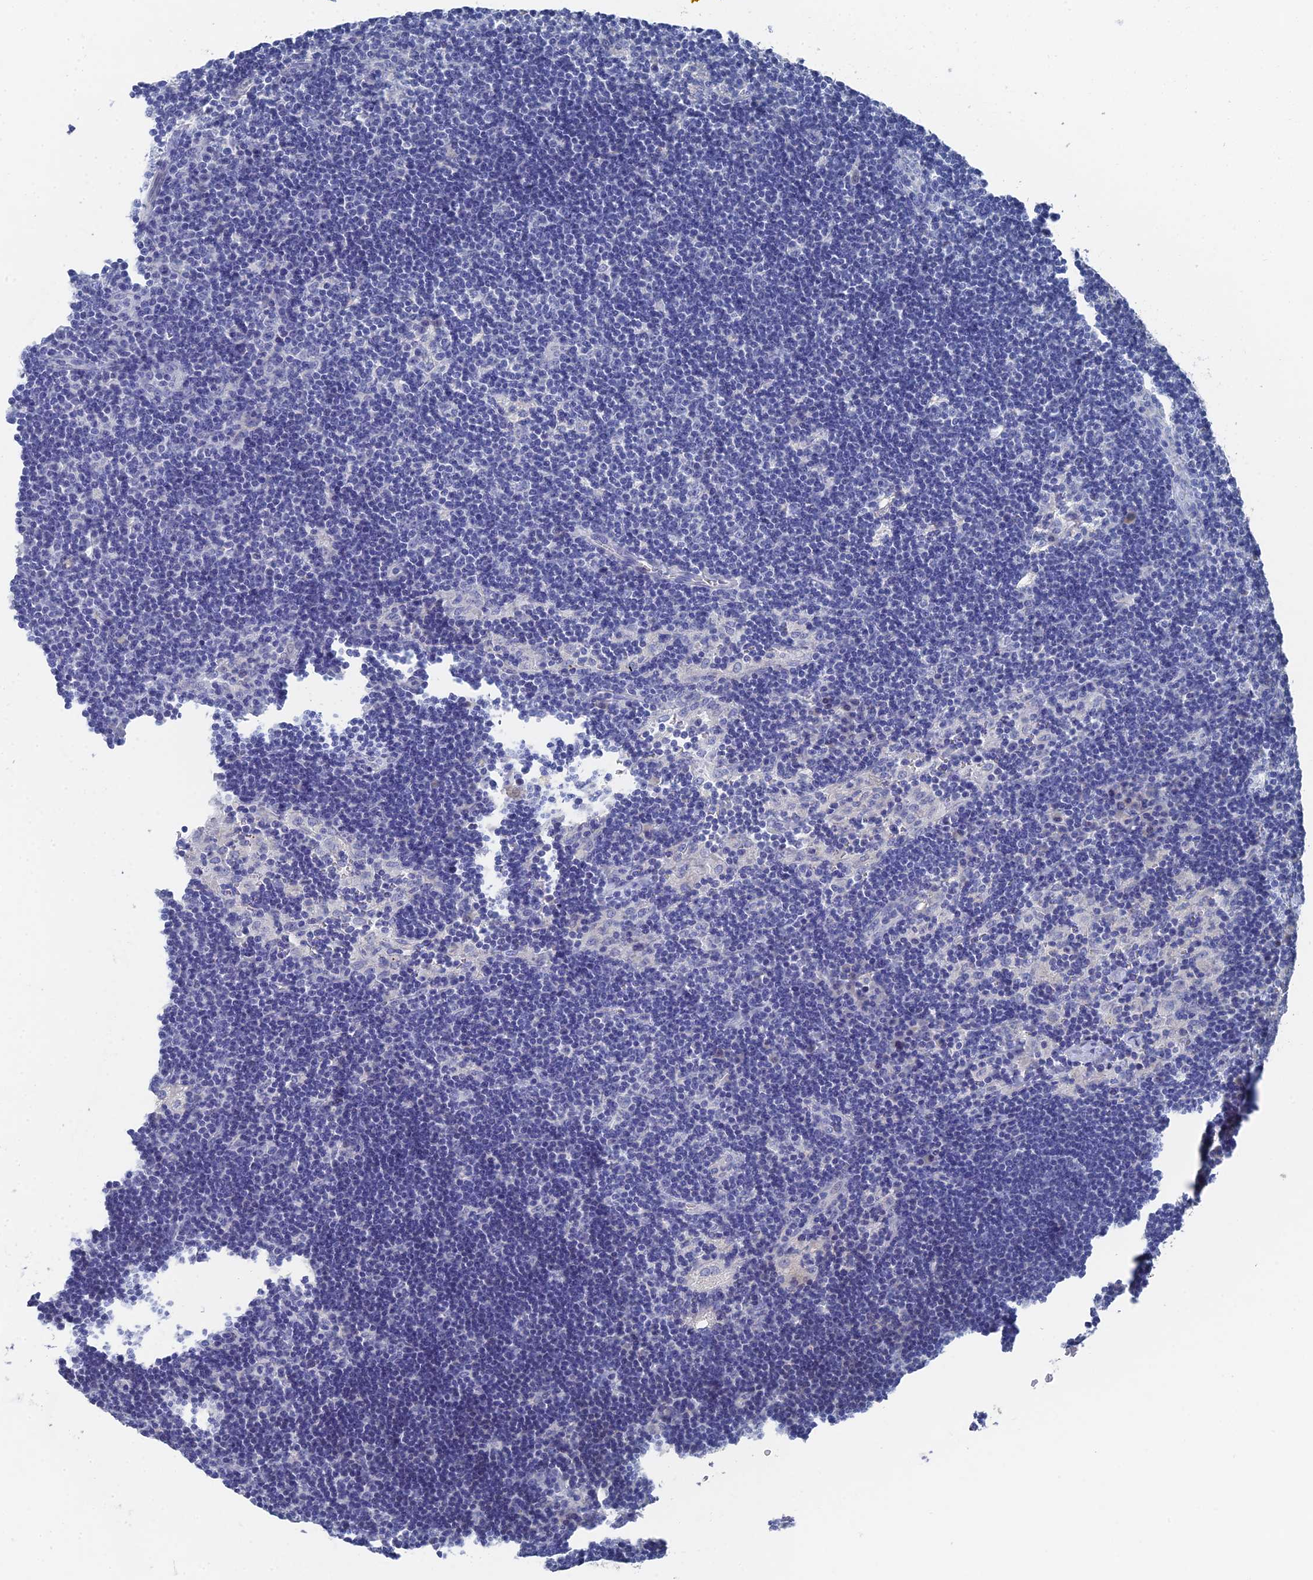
{"staining": {"intensity": "negative", "quantity": "none", "location": "none"}, "tissue": "lymph node", "cell_type": "Non-germinal center cells", "image_type": "normal", "snomed": [{"axis": "morphology", "description": "Normal tissue, NOS"}, {"axis": "topography", "description": "Lymph node"}], "caption": "This is an IHC histopathology image of normal human lymph node. There is no expression in non-germinal center cells.", "gene": "GFAP", "patient": {"sex": "male", "age": 24}}